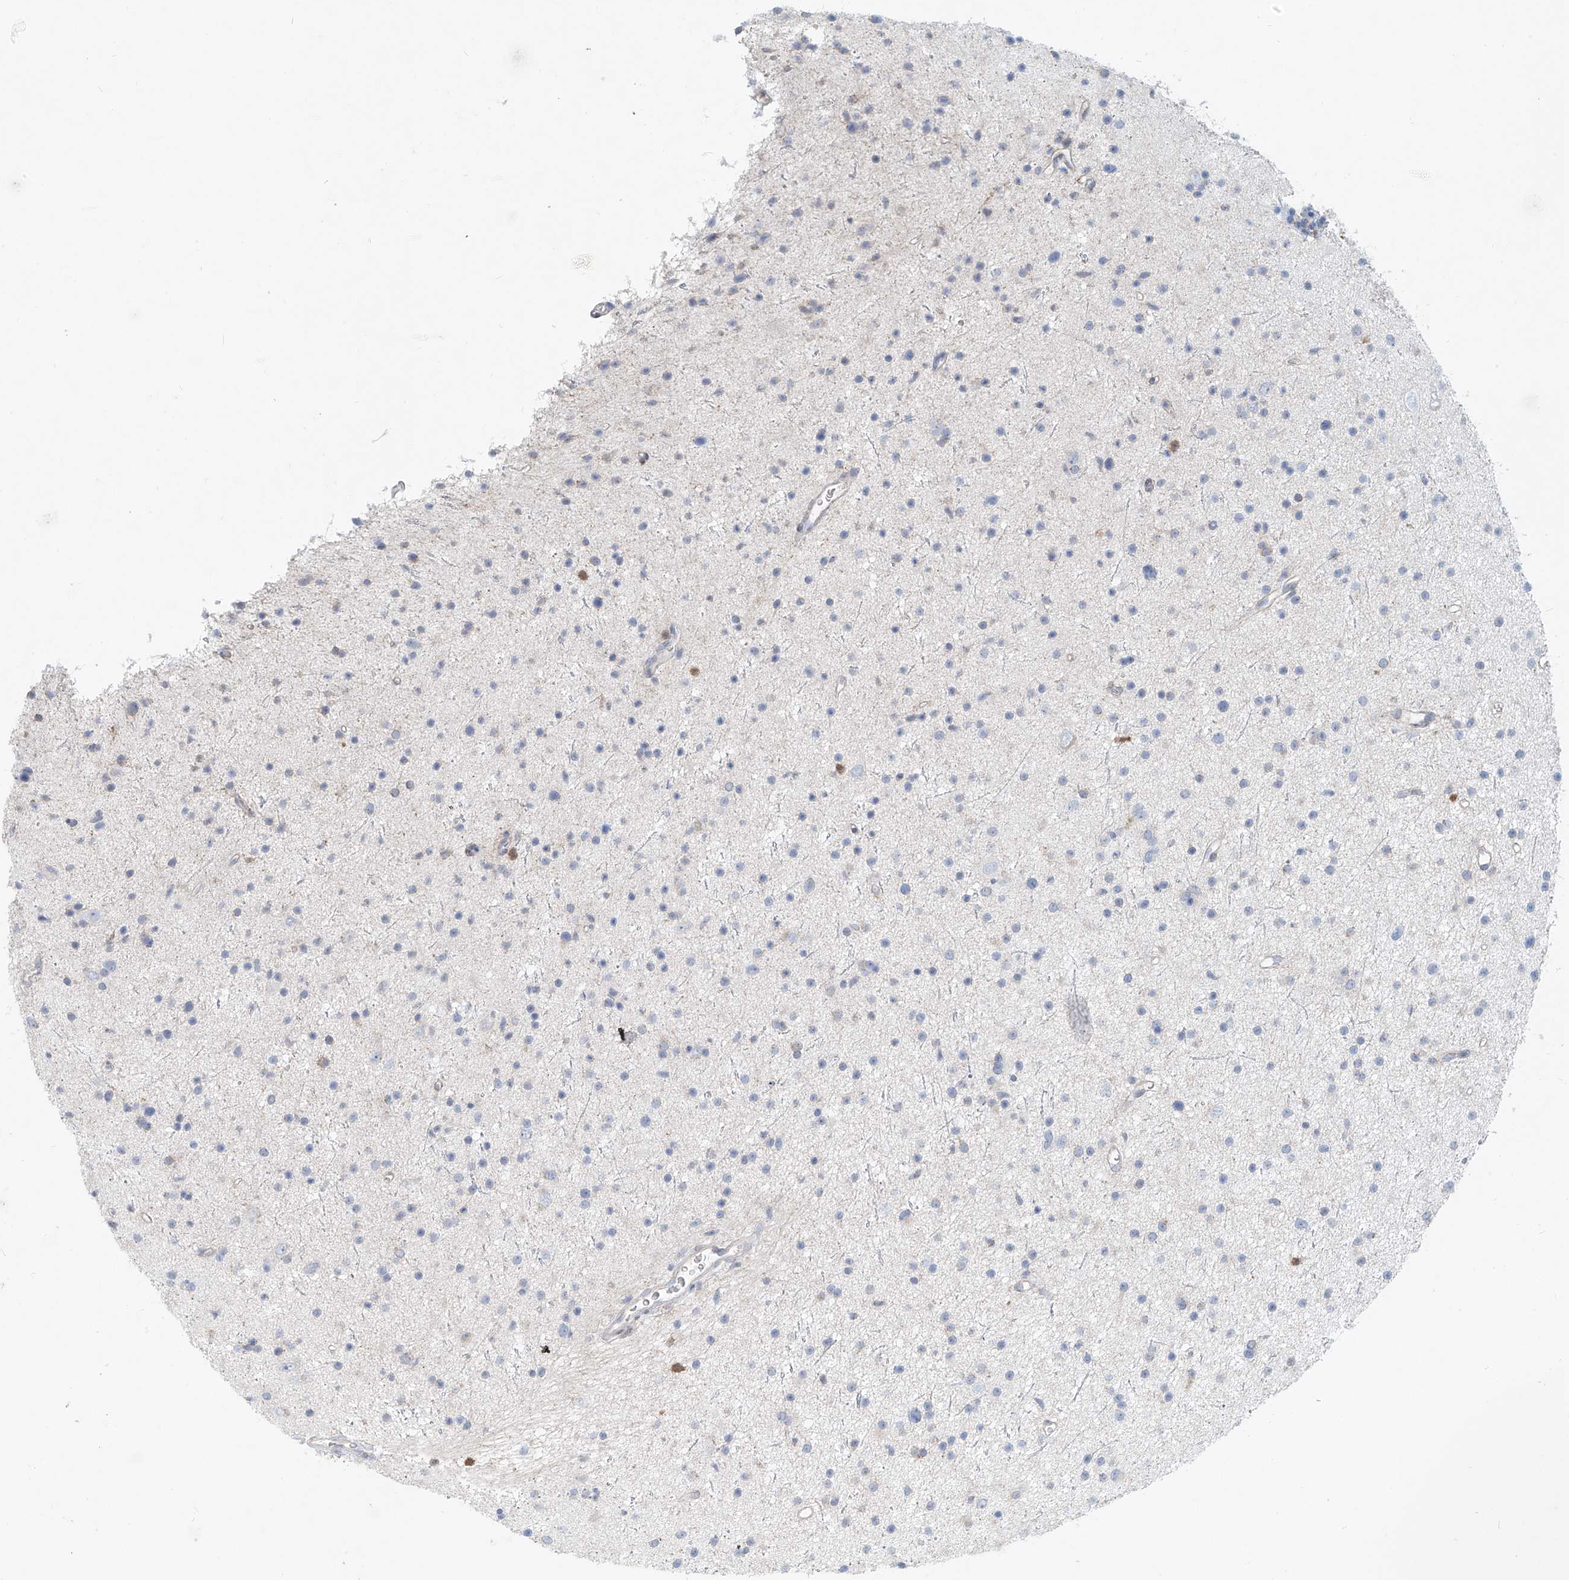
{"staining": {"intensity": "negative", "quantity": "none", "location": "none"}, "tissue": "glioma", "cell_type": "Tumor cells", "image_type": "cancer", "snomed": [{"axis": "morphology", "description": "Glioma, malignant, Low grade"}, {"axis": "topography", "description": "Cerebral cortex"}], "caption": "This is an immunohistochemistry image of malignant low-grade glioma. There is no positivity in tumor cells.", "gene": "PTPRA", "patient": {"sex": "female", "age": 39}}